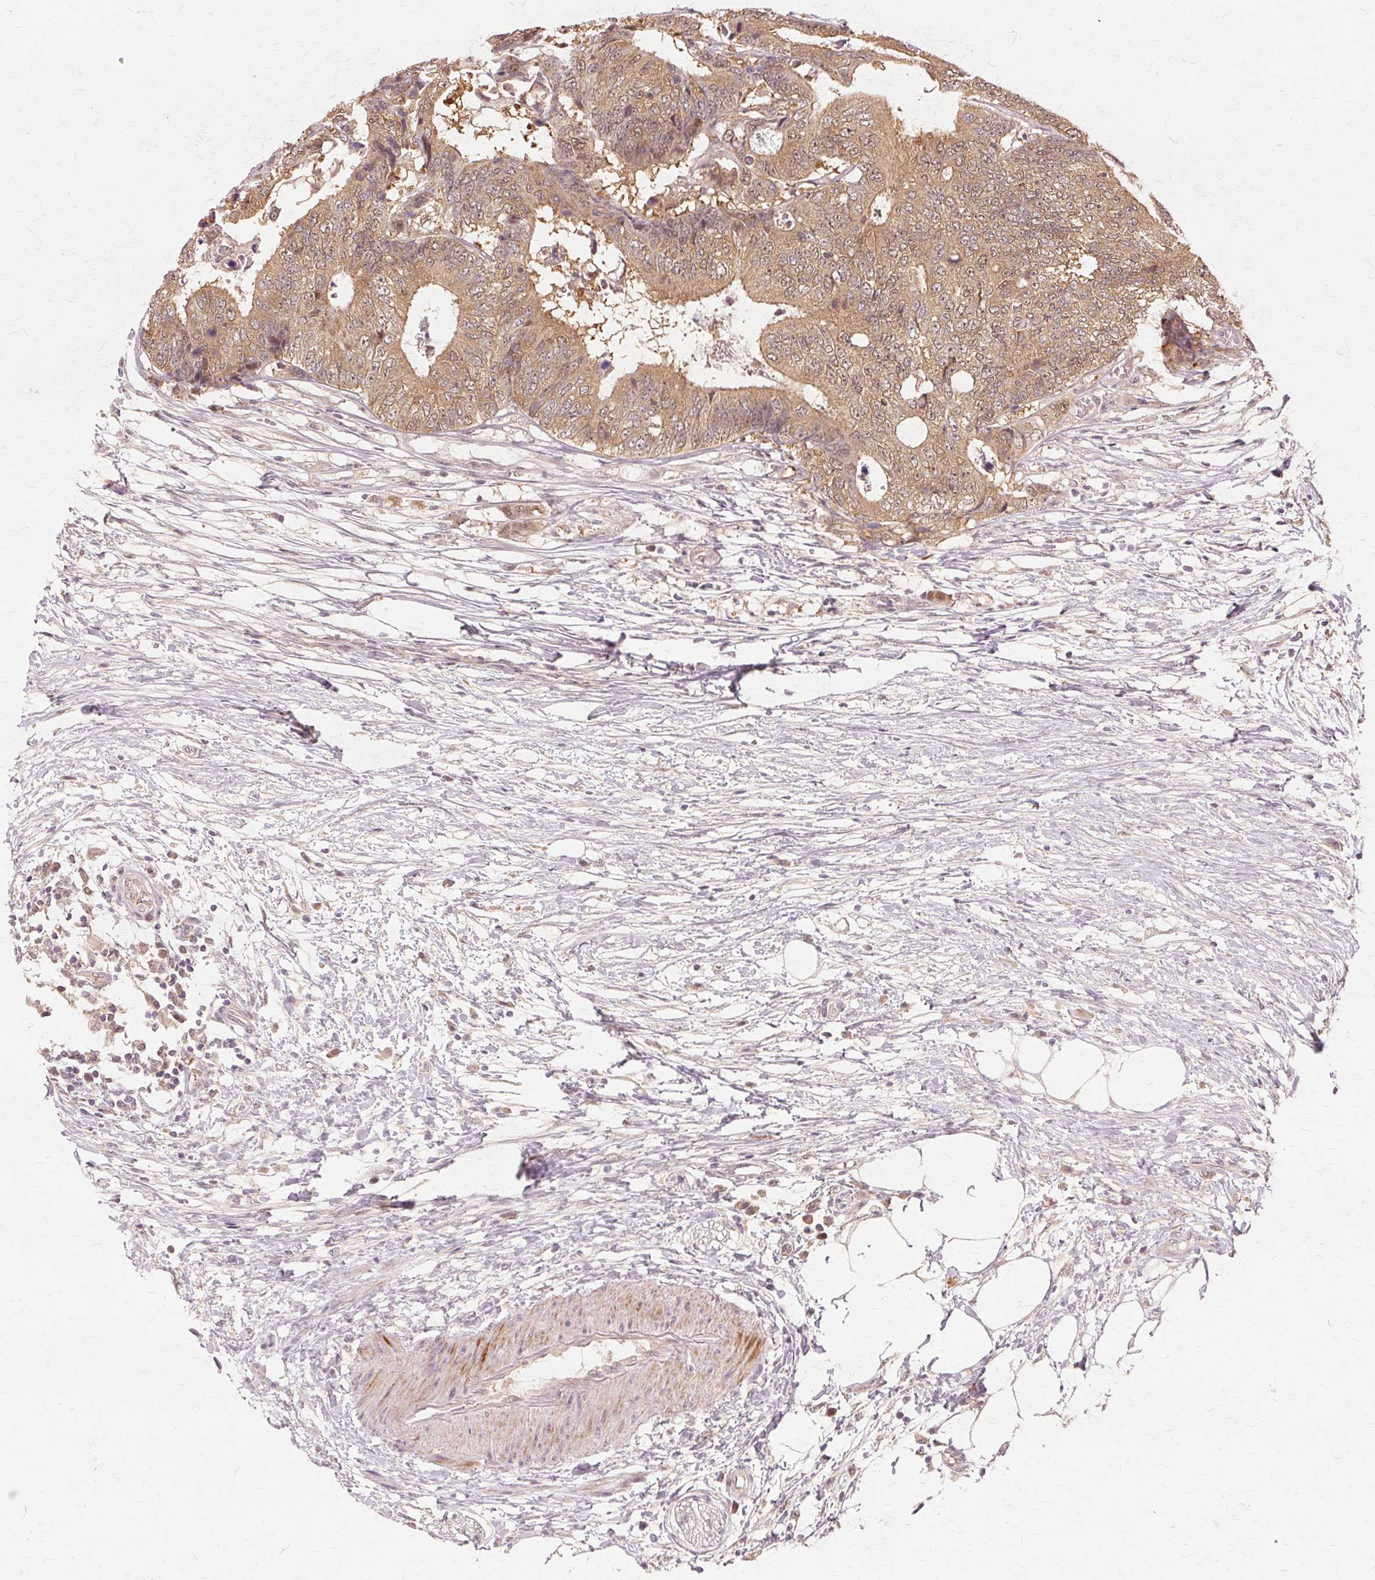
{"staining": {"intensity": "moderate", "quantity": ">75%", "location": "cytoplasmic/membranous"}, "tissue": "colorectal cancer", "cell_type": "Tumor cells", "image_type": "cancer", "snomed": [{"axis": "morphology", "description": "Adenocarcinoma, NOS"}, {"axis": "topography", "description": "Colon"}], "caption": "IHC histopathology image of human colorectal cancer (adenocarcinoma) stained for a protein (brown), which demonstrates medium levels of moderate cytoplasmic/membranous expression in approximately >75% of tumor cells.", "gene": "PRMT5", "patient": {"sex": "female", "age": 48}}